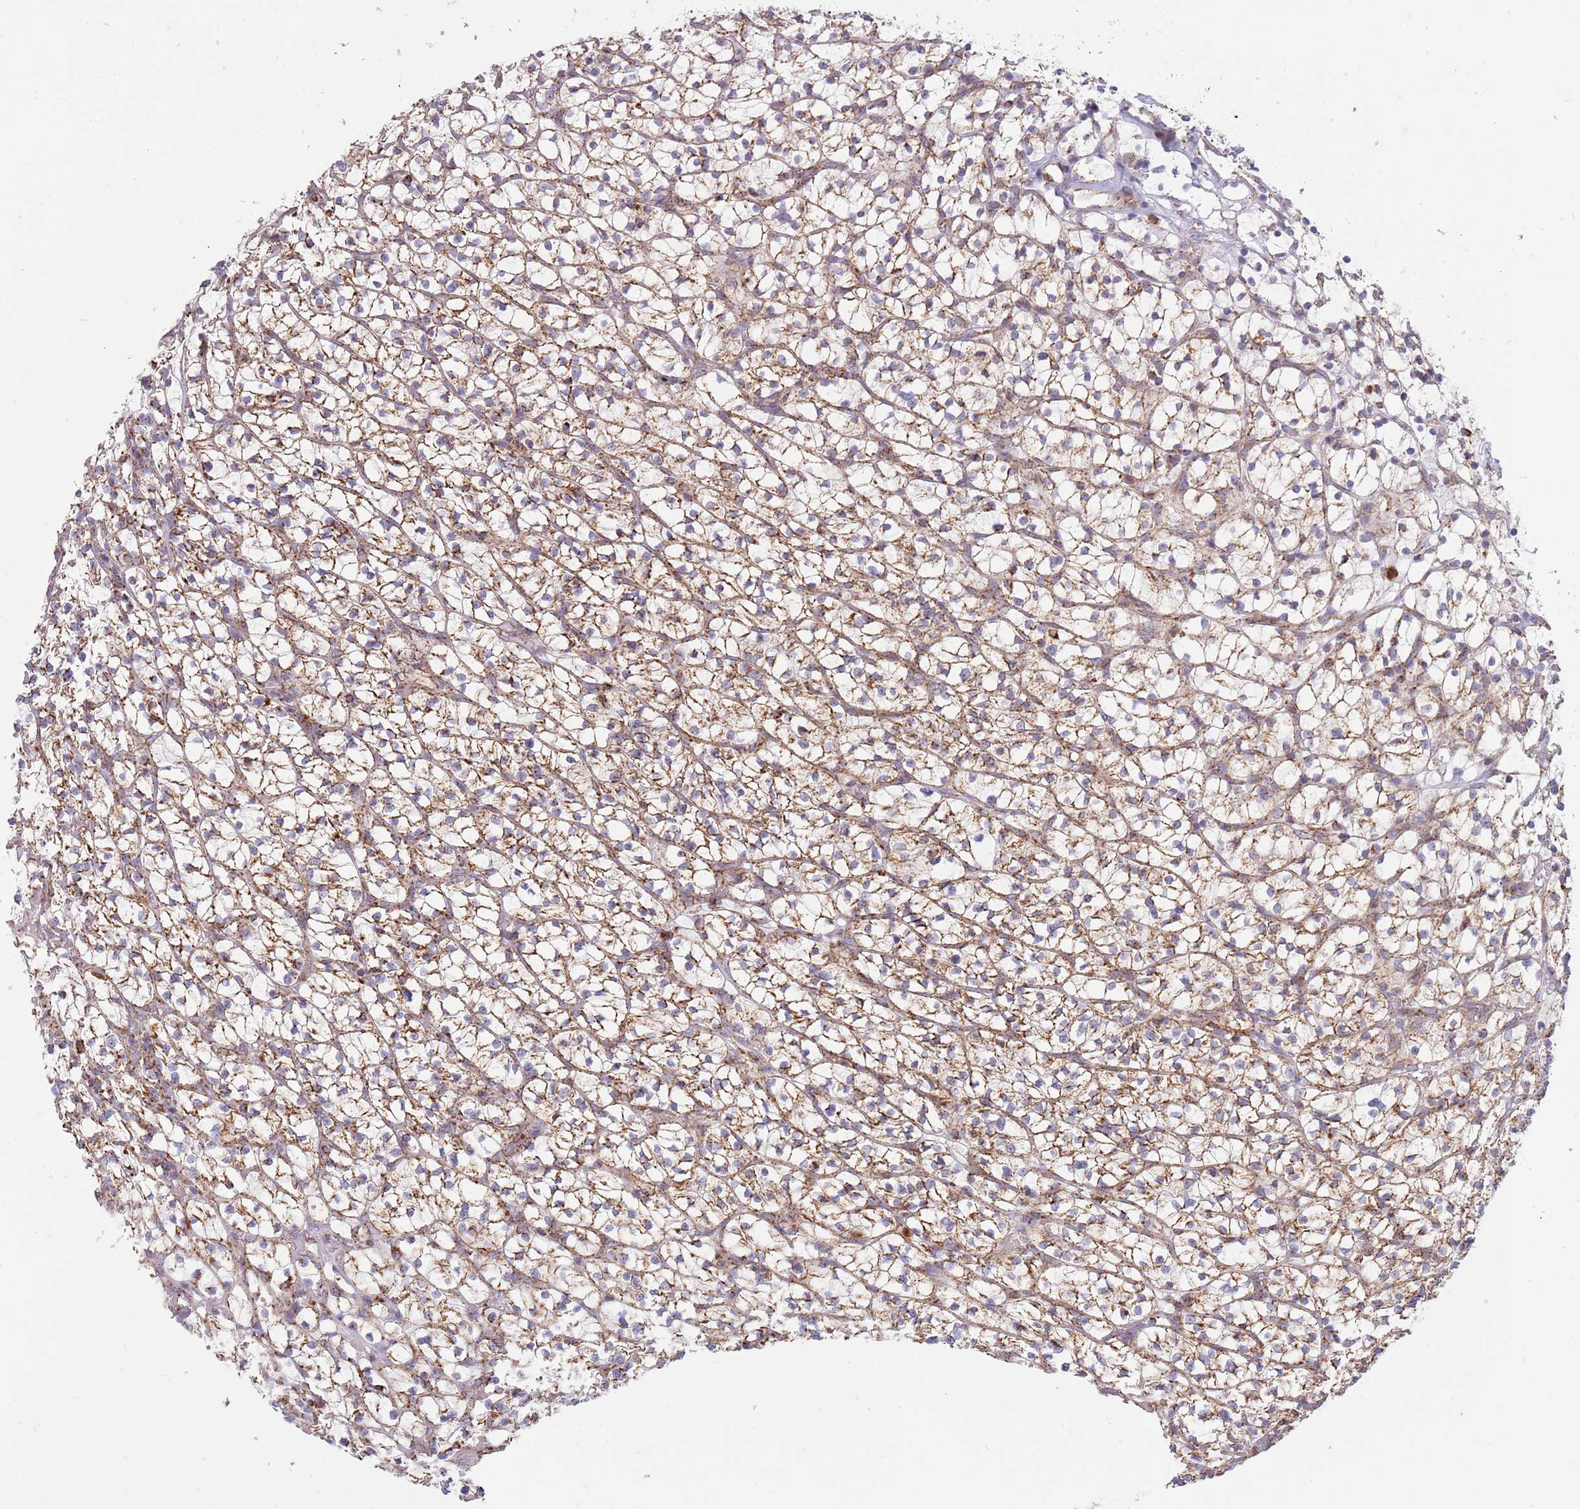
{"staining": {"intensity": "moderate", "quantity": ">75%", "location": "cytoplasmic/membranous"}, "tissue": "renal cancer", "cell_type": "Tumor cells", "image_type": "cancer", "snomed": [{"axis": "morphology", "description": "Adenocarcinoma, NOS"}, {"axis": "topography", "description": "Kidney"}], "caption": "Immunohistochemical staining of human renal cancer exhibits medium levels of moderate cytoplasmic/membranous protein staining in about >75% of tumor cells.", "gene": "LHX6", "patient": {"sex": "female", "age": 64}}